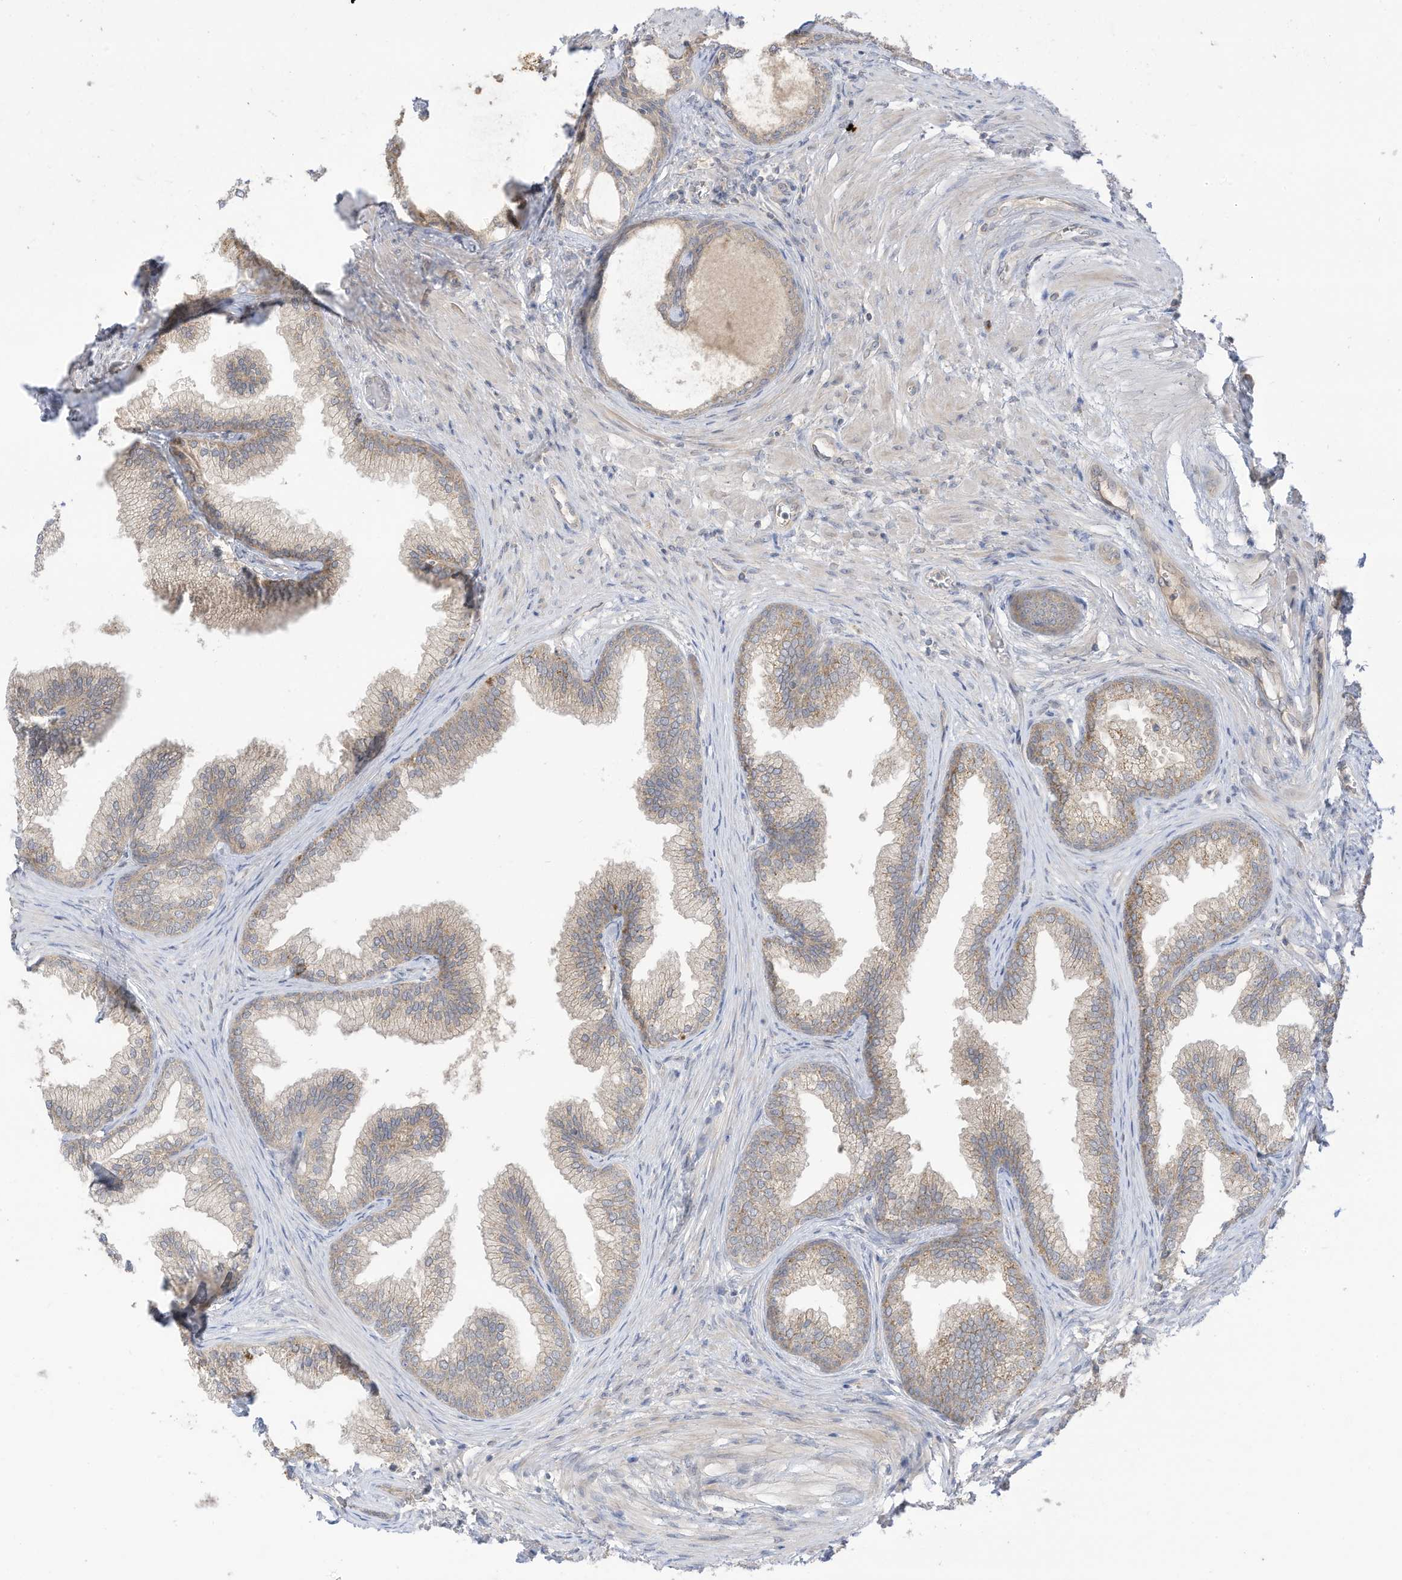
{"staining": {"intensity": "moderate", "quantity": "25%-75%", "location": "cytoplasmic/membranous"}, "tissue": "prostate", "cell_type": "Glandular cells", "image_type": "normal", "snomed": [{"axis": "morphology", "description": "Normal tissue, NOS"}, {"axis": "topography", "description": "Prostate"}], "caption": "This micrograph reveals normal prostate stained with immunohistochemistry to label a protein in brown. The cytoplasmic/membranous of glandular cells show moderate positivity for the protein. Nuclei are counter-stained blue.", "gene": "LRRN2", "patient": {"sex": "male", "age": 76}}